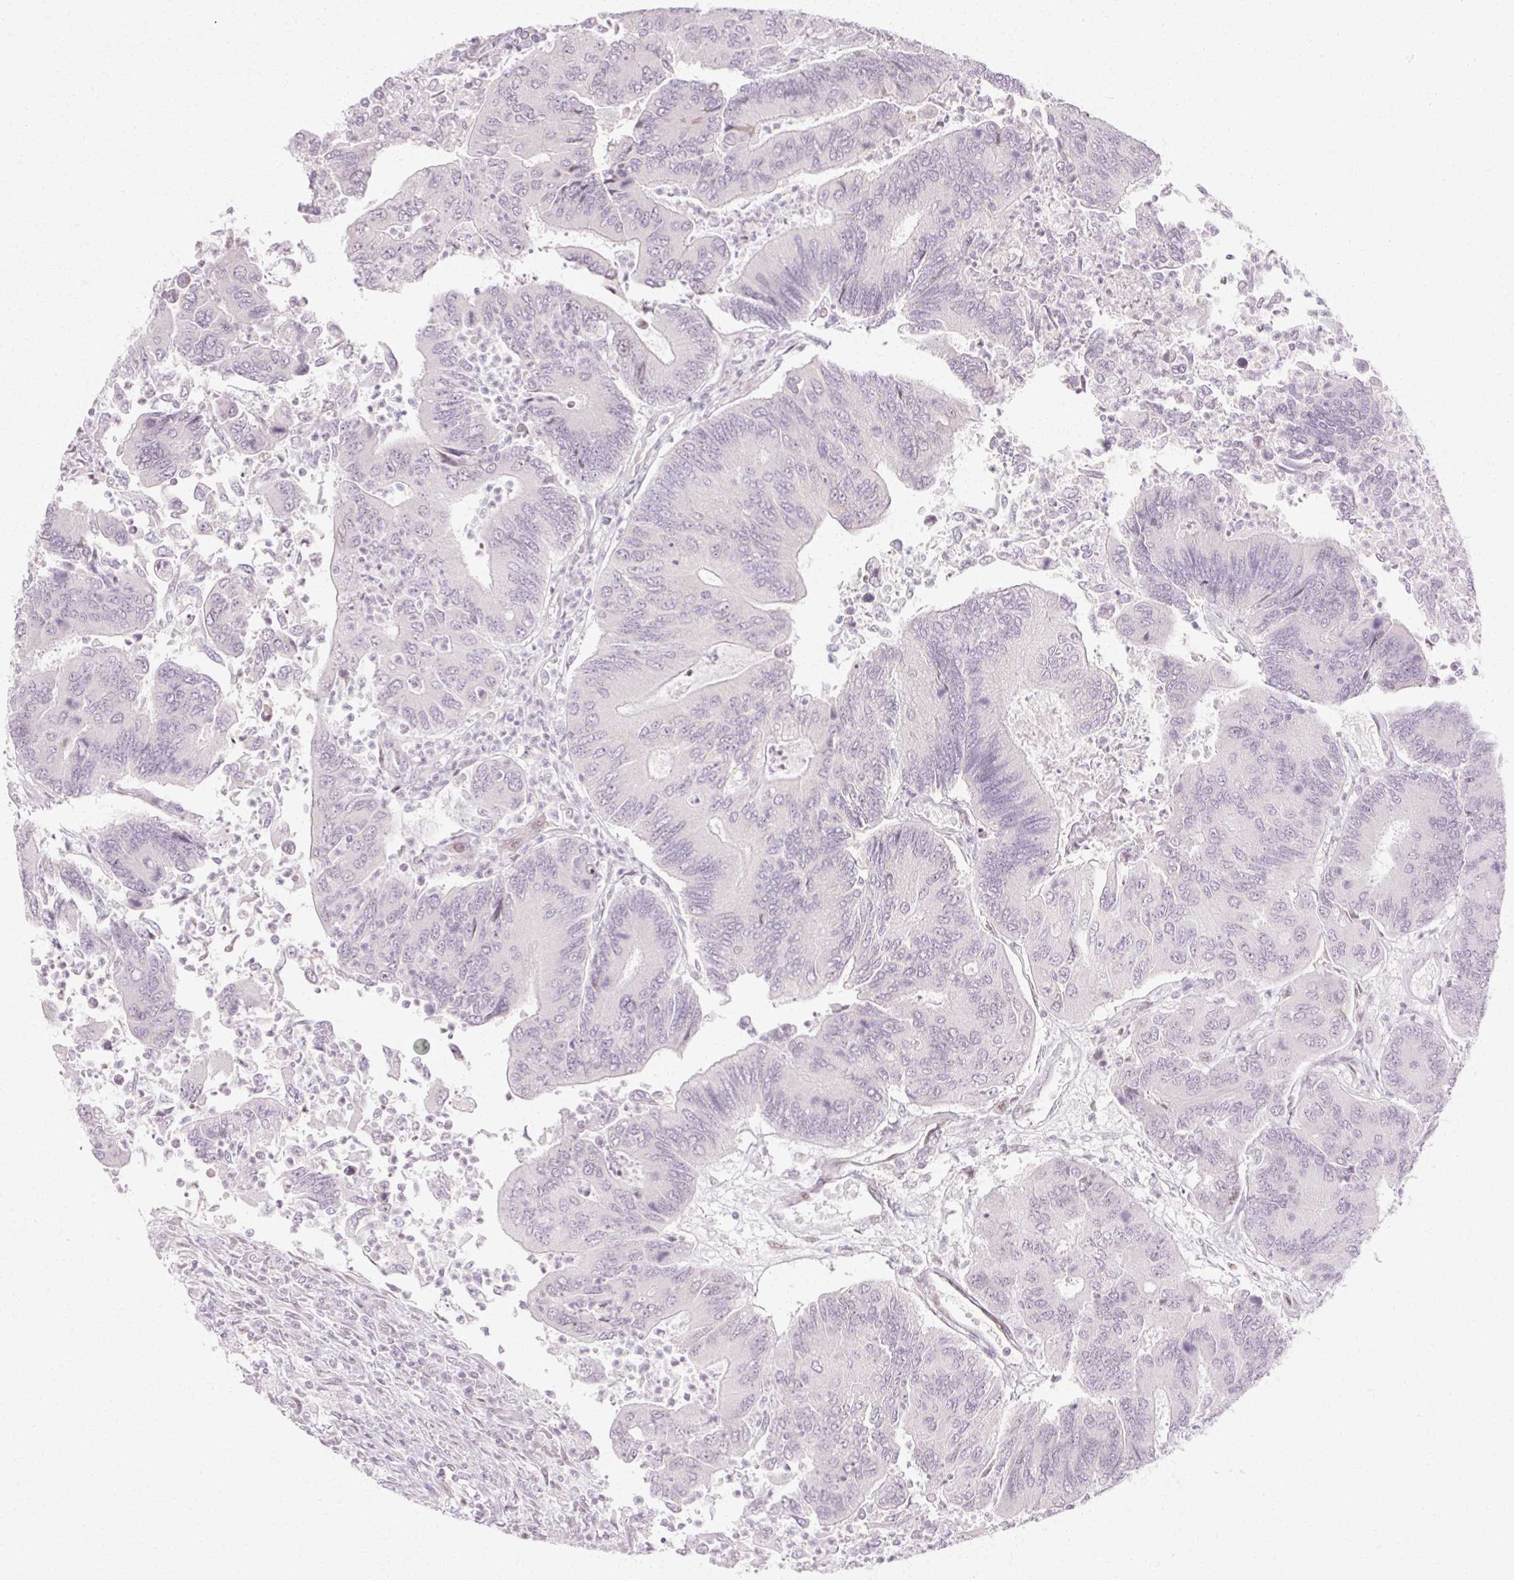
{"staining": {"intensity": "negative", "quantity": "none", "location": "none"}, "tissue": "colorectal cancer", "cell_type": "Tumor cells", "image_type": "cancer", "snomed": [{"axis": "morphology", "description": "Adenocarcinoma, NOS"}, {"axis": "topography", "description": "Colon"}], "caption": "The histopathology image demonstrates no significant staining in tumor cells of adenocarcinoma (colorectal).", "gene": "C3orf49", "patient": {"sex": "female", "age": 67}}